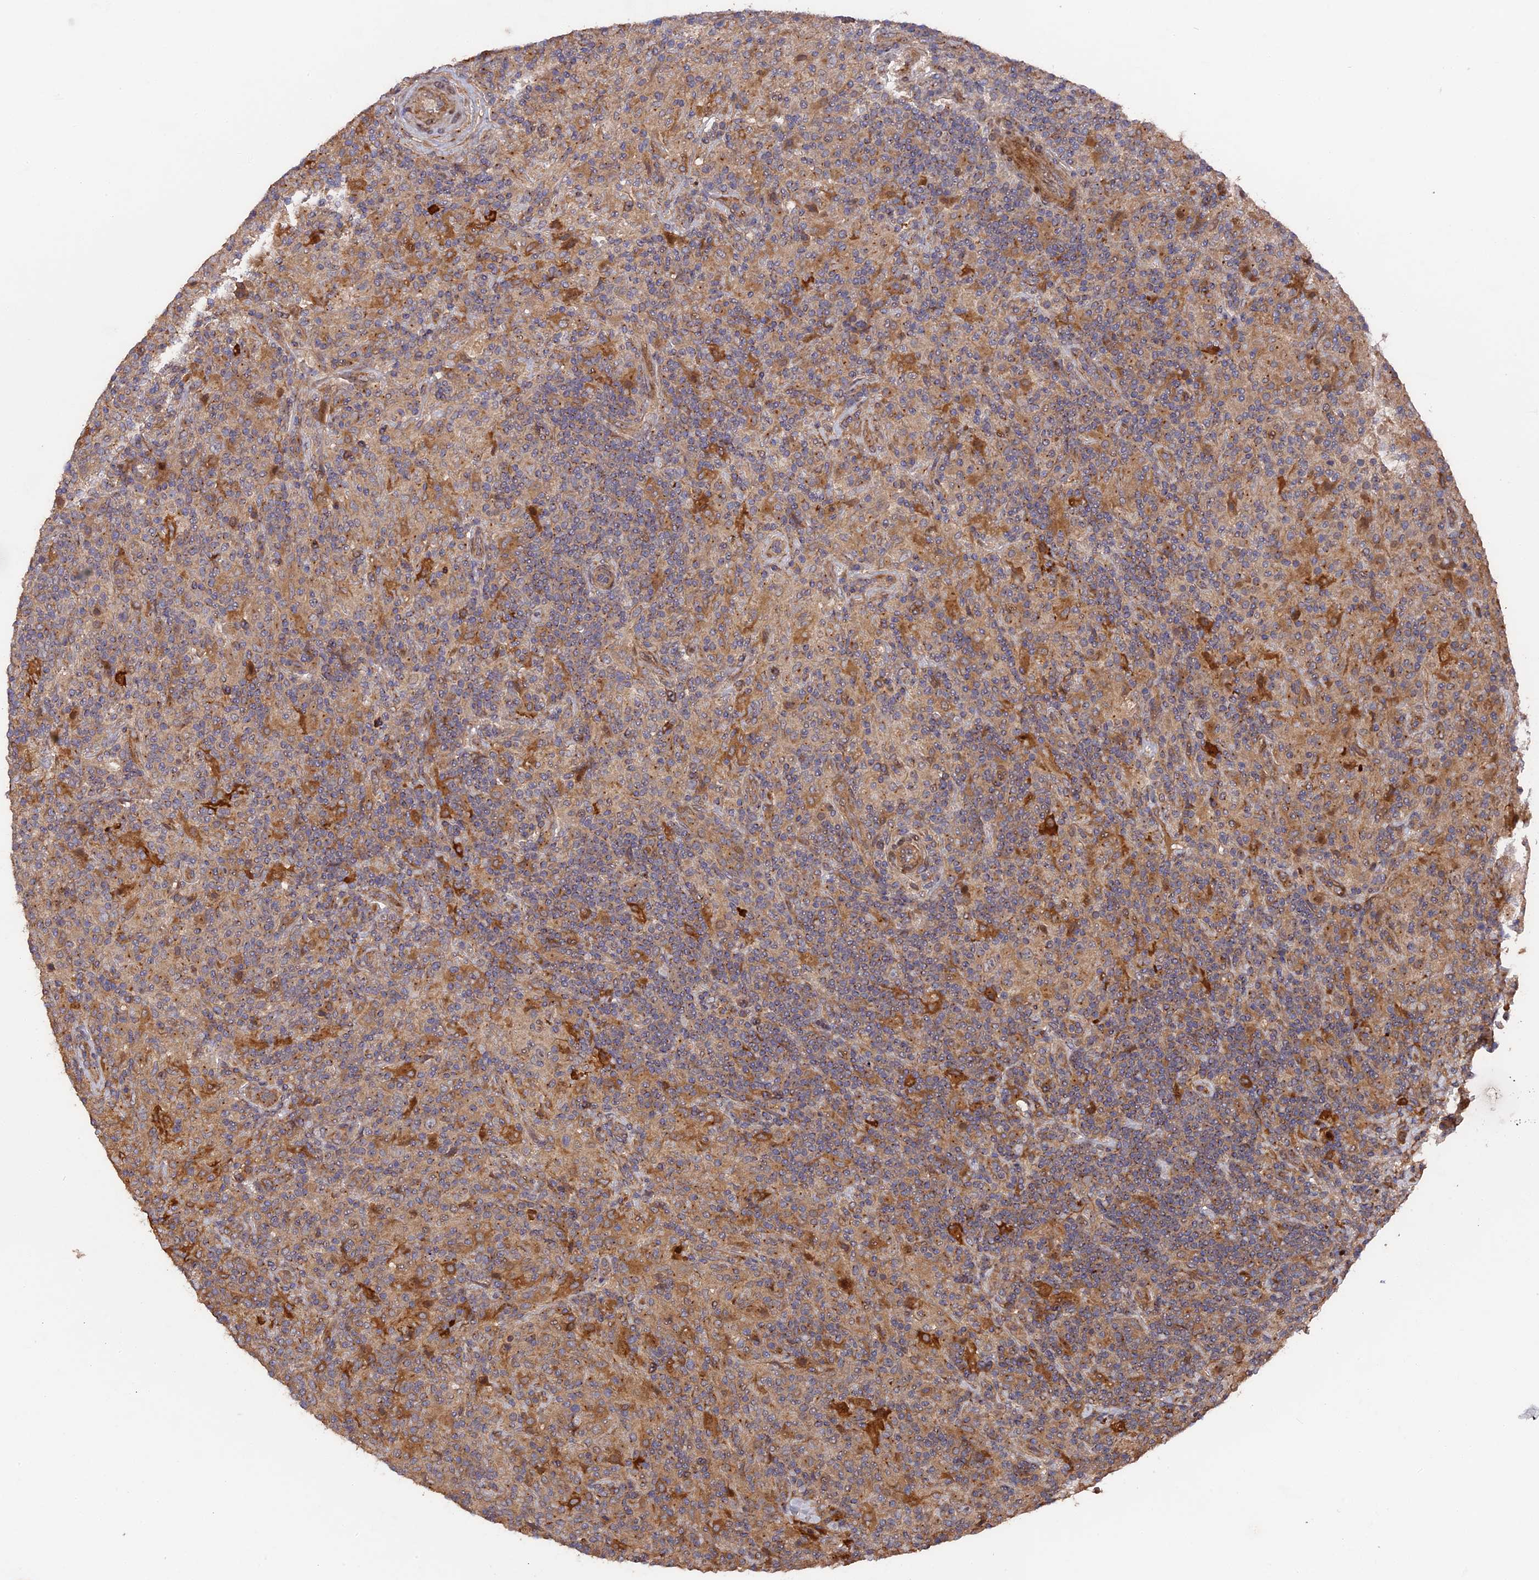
{"staining": {"intensity": "negative", "quantity": "none", "location": "none"}, "tissue": "lymphoma", "cell_type": "Tumor cells", "image_type": "cancer", "snomed": [{"axis": "morphology", "description": "Hodgkin's disease, NOS"}, {"axis": "topography", "description": "Lymph node"}], "caption": "Immunohistochemistry (IHC) of human lymphoma demonstrates no expression in tumor cells. The staining was performed using DAB to visualize the protein expression in brown, while the nuclei were stained in blue with hematoxylin (Magnification: 20x).", "gene": "DEF8", "patient": {"sex": "male", "age": 70}}